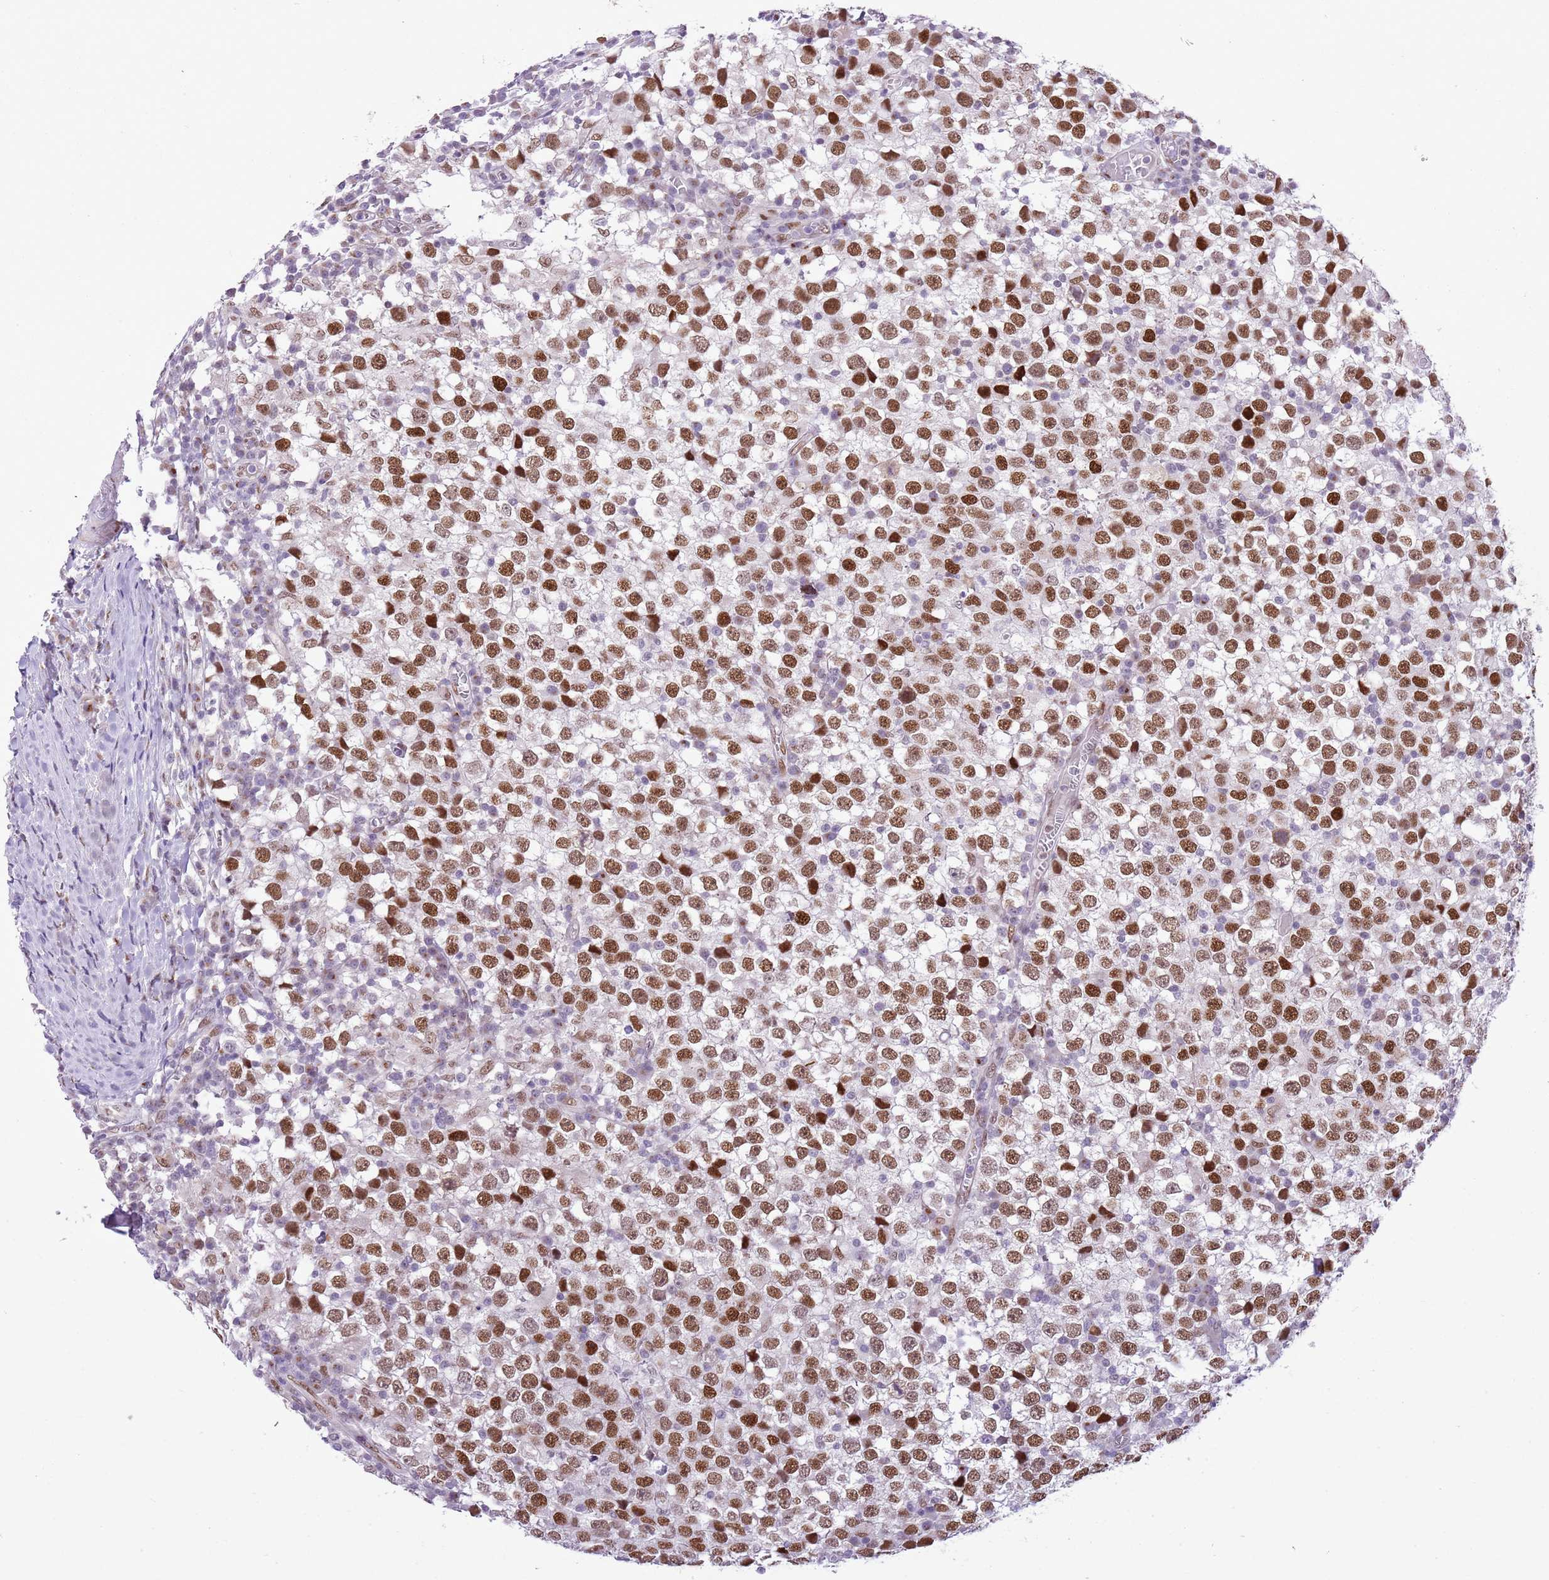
{"staining": {"intensity": "moderate", "quantity": ">75%", "location": "nuclear"}, "tissue": "testis cancer", "cell_type": "Tumor cells", "image_type": "cancer", "snomed": [{"axis": "morphology", "description": "Seminoma, NOS"}, {"axis": "topography", "description": "Testis"}], "caption": "Protein staining of testis cancer tissue demonstrates moderate nuclear staining in about >75% of tumor cells.", "gene": "NACC2", "patient": {"sex": "male", "age": 65}}